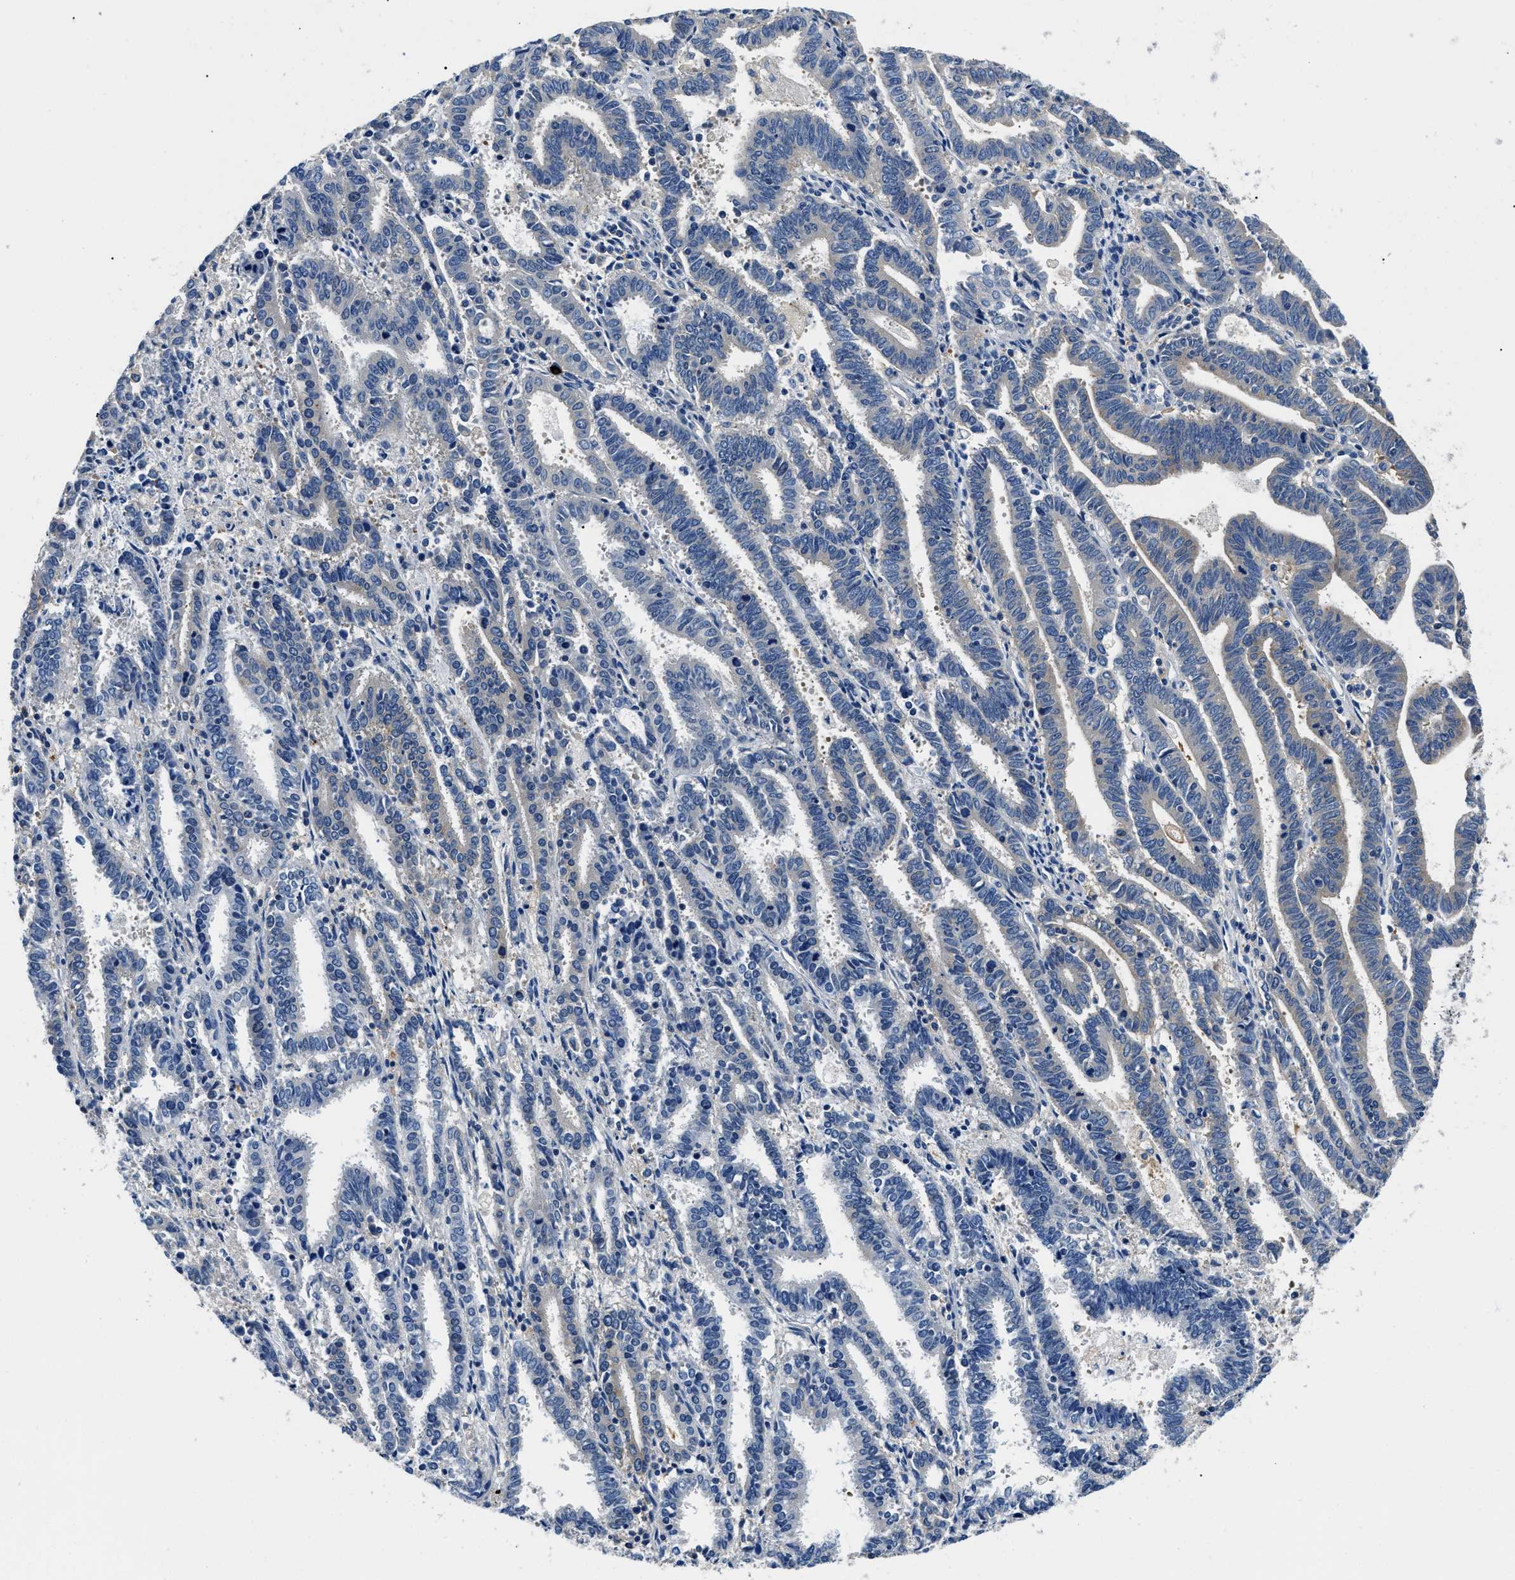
{"staining": {"intensity": "moderate", "quantity": "<25%", "location": "cytoplasmic/membranous"}, "tissue": "endometrial cancer", "cell_type": "Tumor cells", "image_type": "cancer", "snomed": [{"axis": "morphology", "description": "Adenocarcinoma, NOS"}, {"axis": "topography", "description": "Uterus"}], "caption": "IHC photomicrograph of human adenocarcinoma (endometrial) stained for a protein (brown), which exhibits low levels of moderate cytoplasmic/membranous expression in about <25% of tumor cells.", "gene": "ZFAND3", "patient": {"sex": "female", "age": 83}}